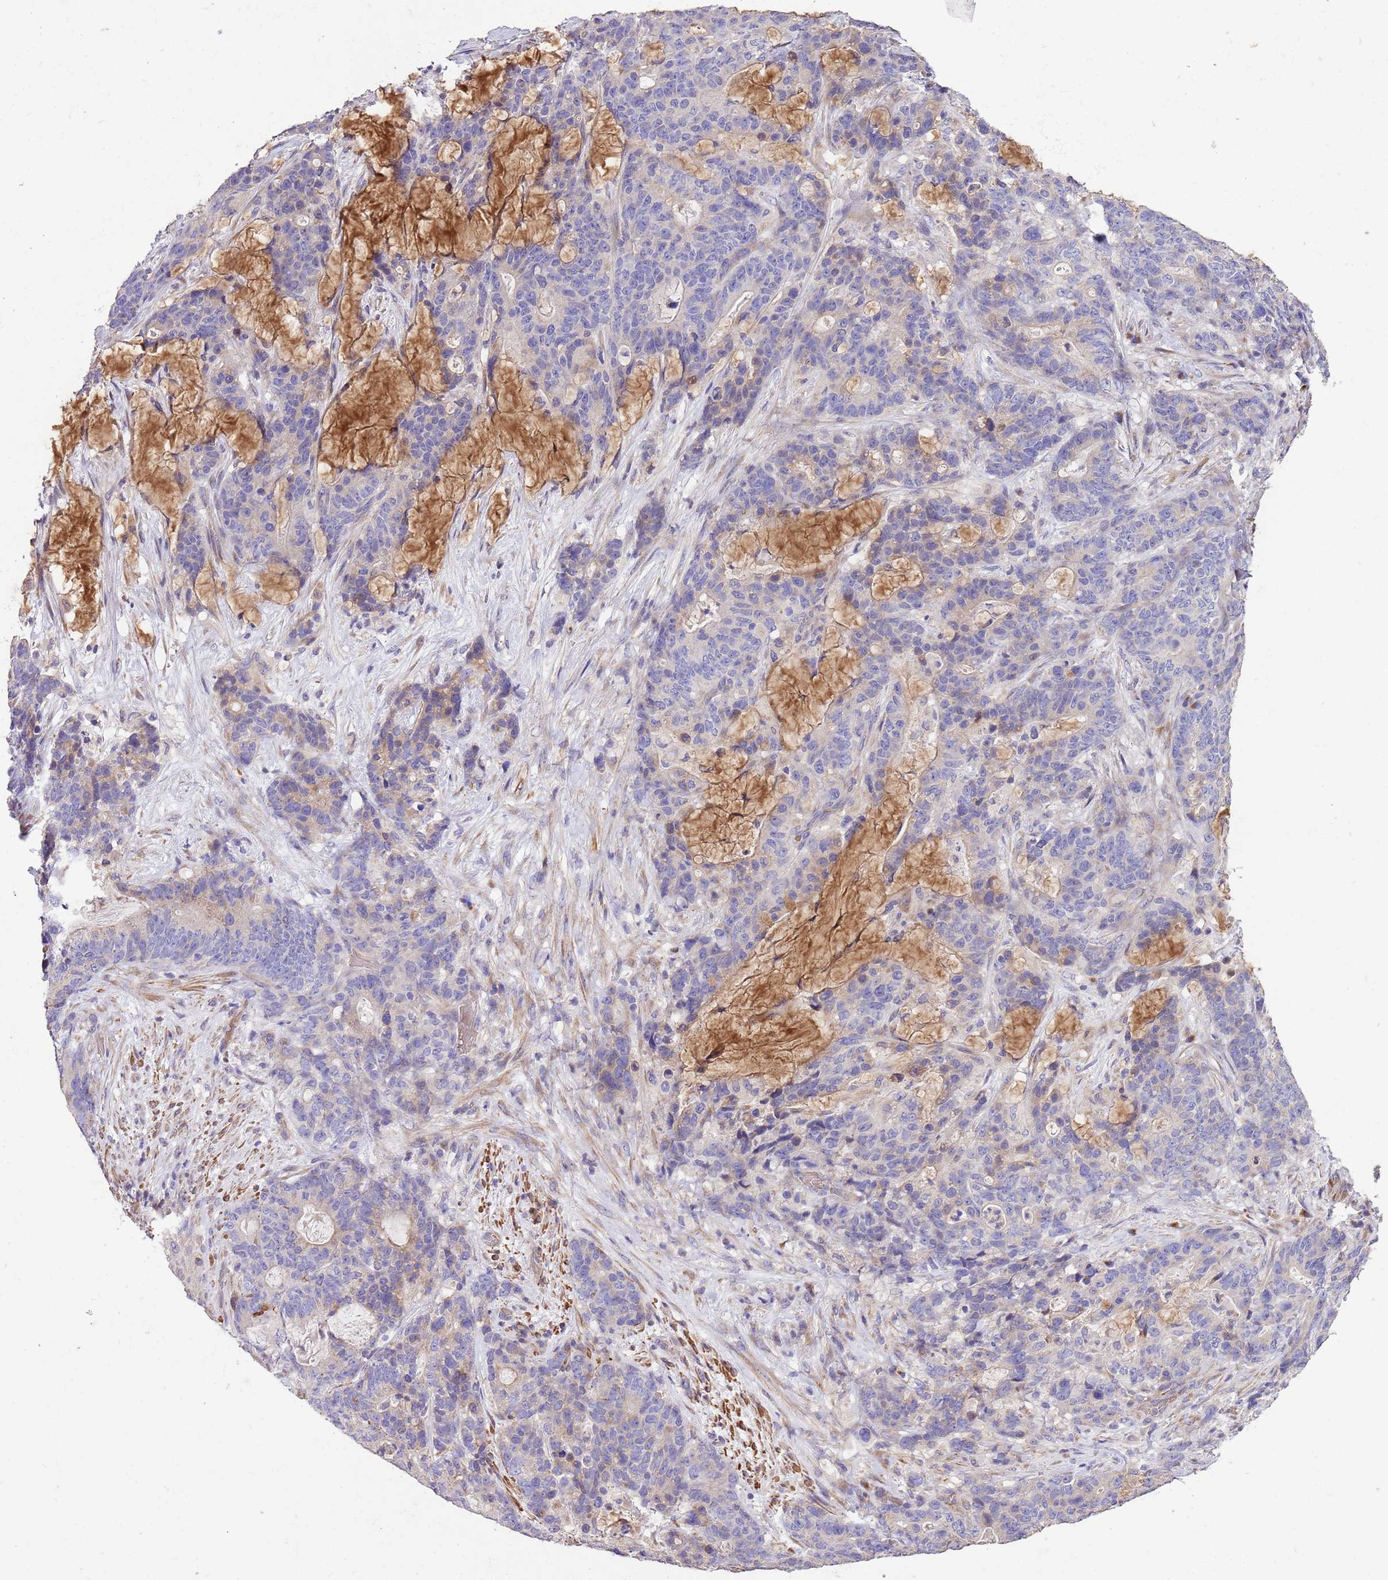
{"staining": {"intensity": "negative", "quantity": "none", "location": "none"}, "tissue": "stomach cancer", "cell_type": "Tumor cells", "image_type": "cancer", "snomed": [{"axis": "morphology", "description": "Normal tissue, NOS"}, {"axis": "morphology", "description": "Adenocarcinoma, NOS"}, {"axis": "topography", "description": "Stomach"}], "caption": "IHC photomicrograph of stomach adenocarcinoma stained for a protein (brown), which shows no expression in tumor cells. (DAB immunohistochemistry, high magnification).", "gene": "PIGA", "patient": {"sex": "female", "age": 64}}